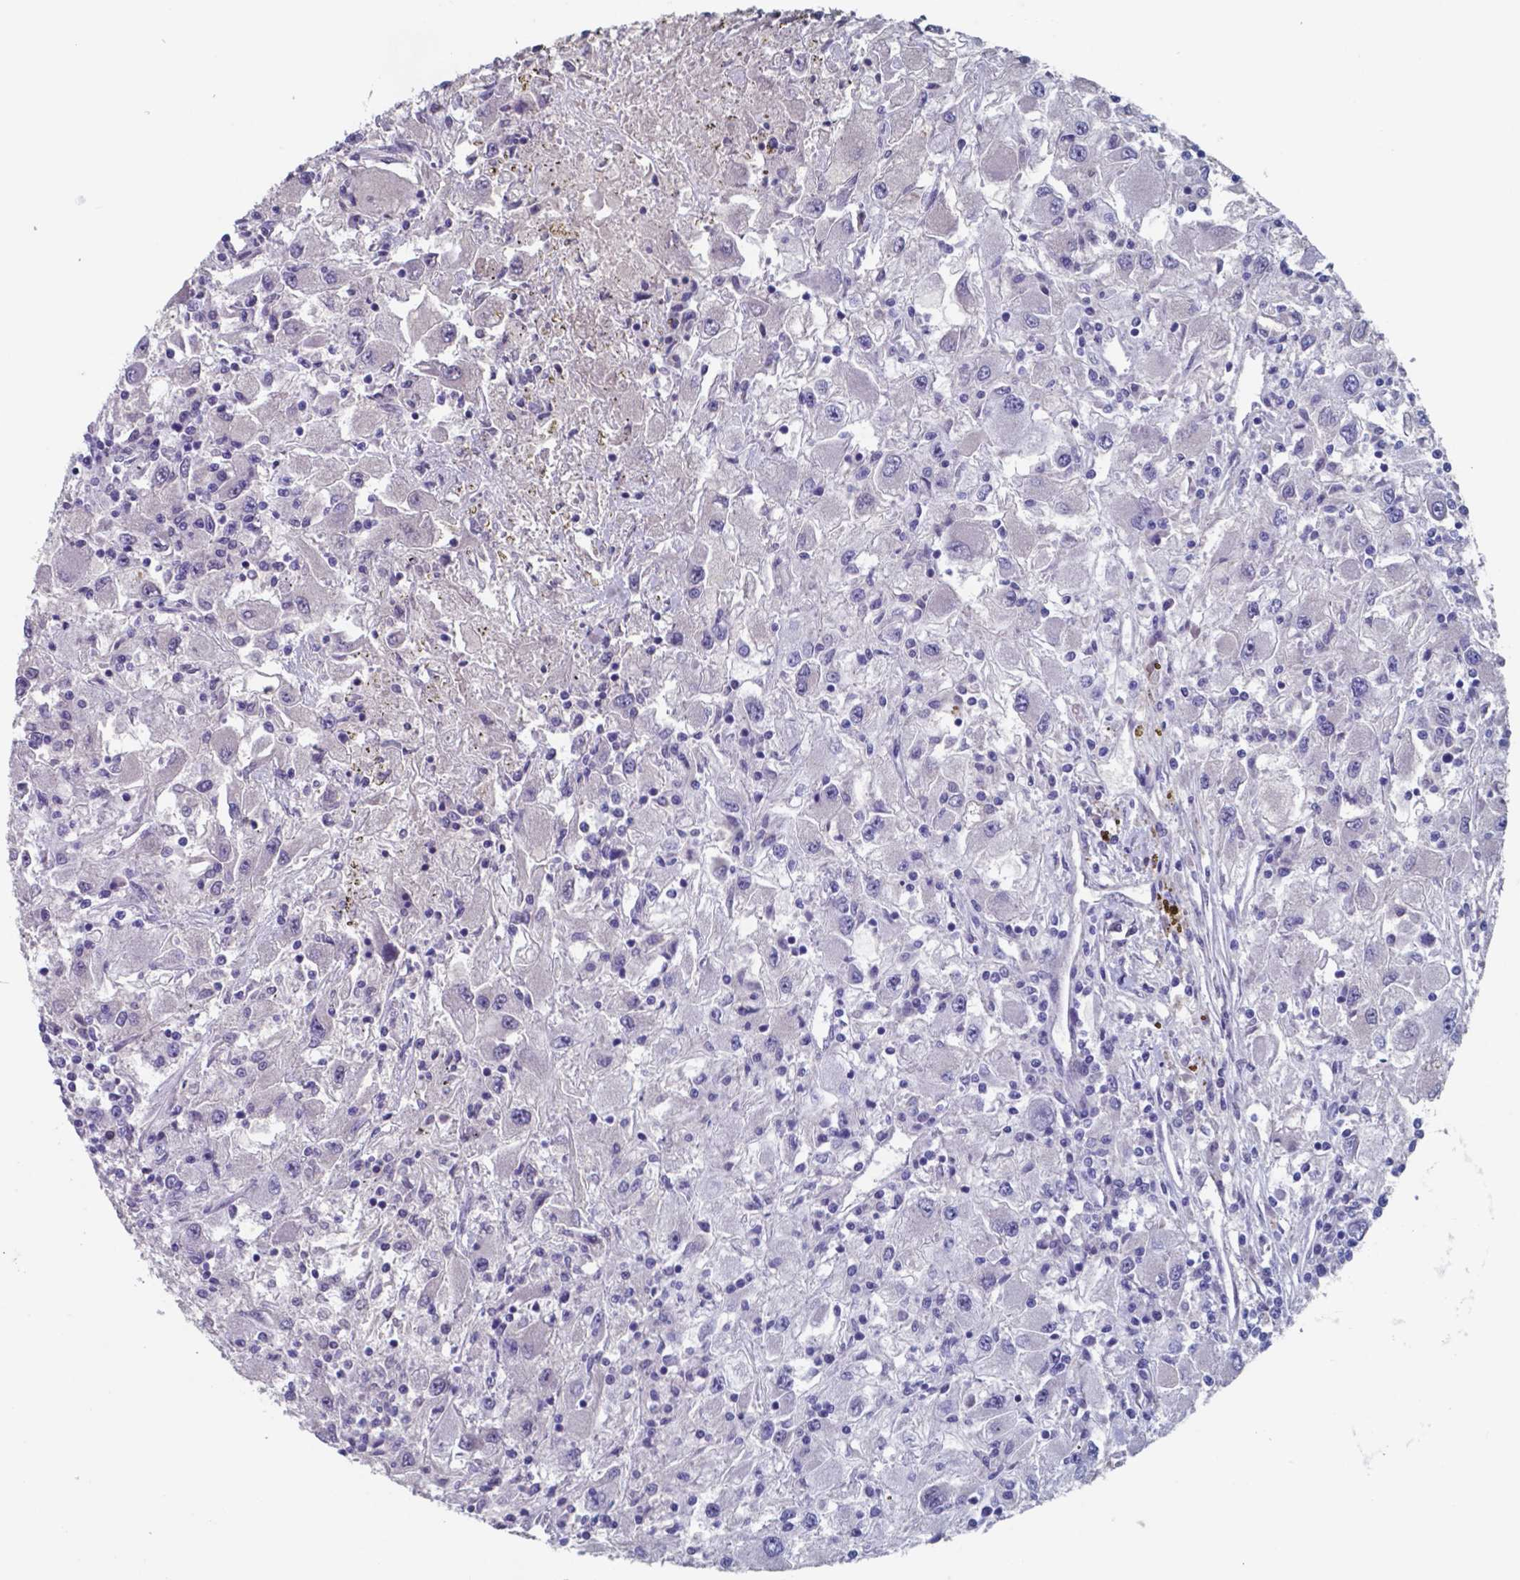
{"staining": {"intensity": "negative", "quantity": "none", "location": "none"}, "tissue": "renal cancer", "cell_type": "Tumor cells", "image_type": "cancer", "snomed": [{"axis": "morphology", "description": "Adenocarcinoma, NOS"}, {"axis": "topography", "description": "Kidney"}], "caption": "Immunohistochemistry (IHC) image of neoplastic tissue: human renal cancer stained with DAB reveals no significant protein staining in tumor cells.", "gene": "TTR", "patient": {"sex": "female", "age": 67}}